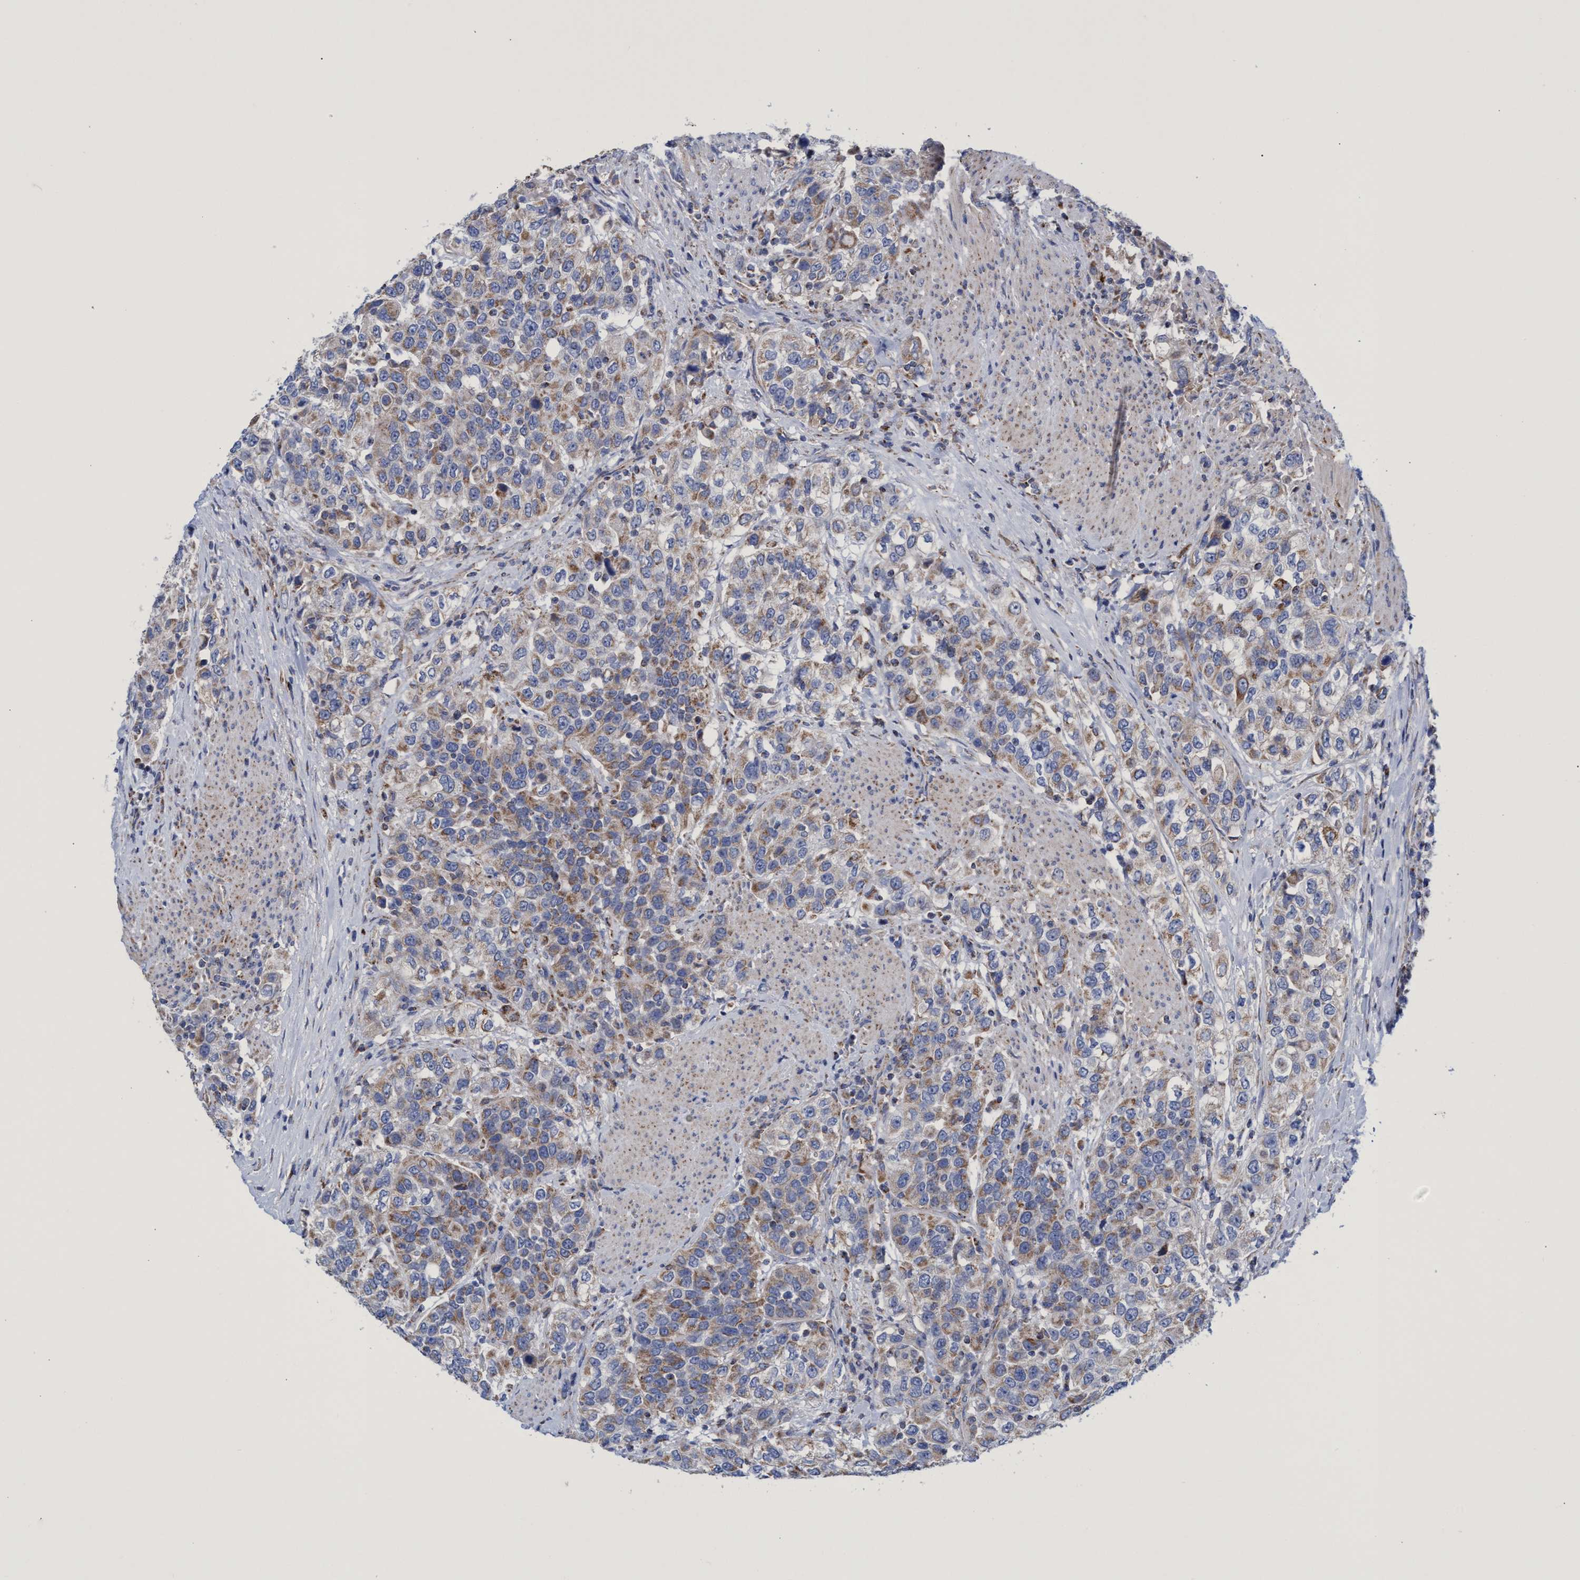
{"staining": {"intensity": "moderate", "quantity": ">75%", "location": "cytoplasmic/membranous"}, "tissue": "urothelial cancer", "cell_type": "Tumor cells", "image_type": "cancer", "snomed": [{"axis": "morphology", "description": "Urothelial carcinoma, High grade"}, {"axis": "topography", "description": "Urinary bladder"}], "caption": "High-grade urothelial carcinoma stained with a protein marker demonstrates moderate staining in tumor cells.", "gene": "ZNF750", "patient": {"sex": "female", "age": 80}}